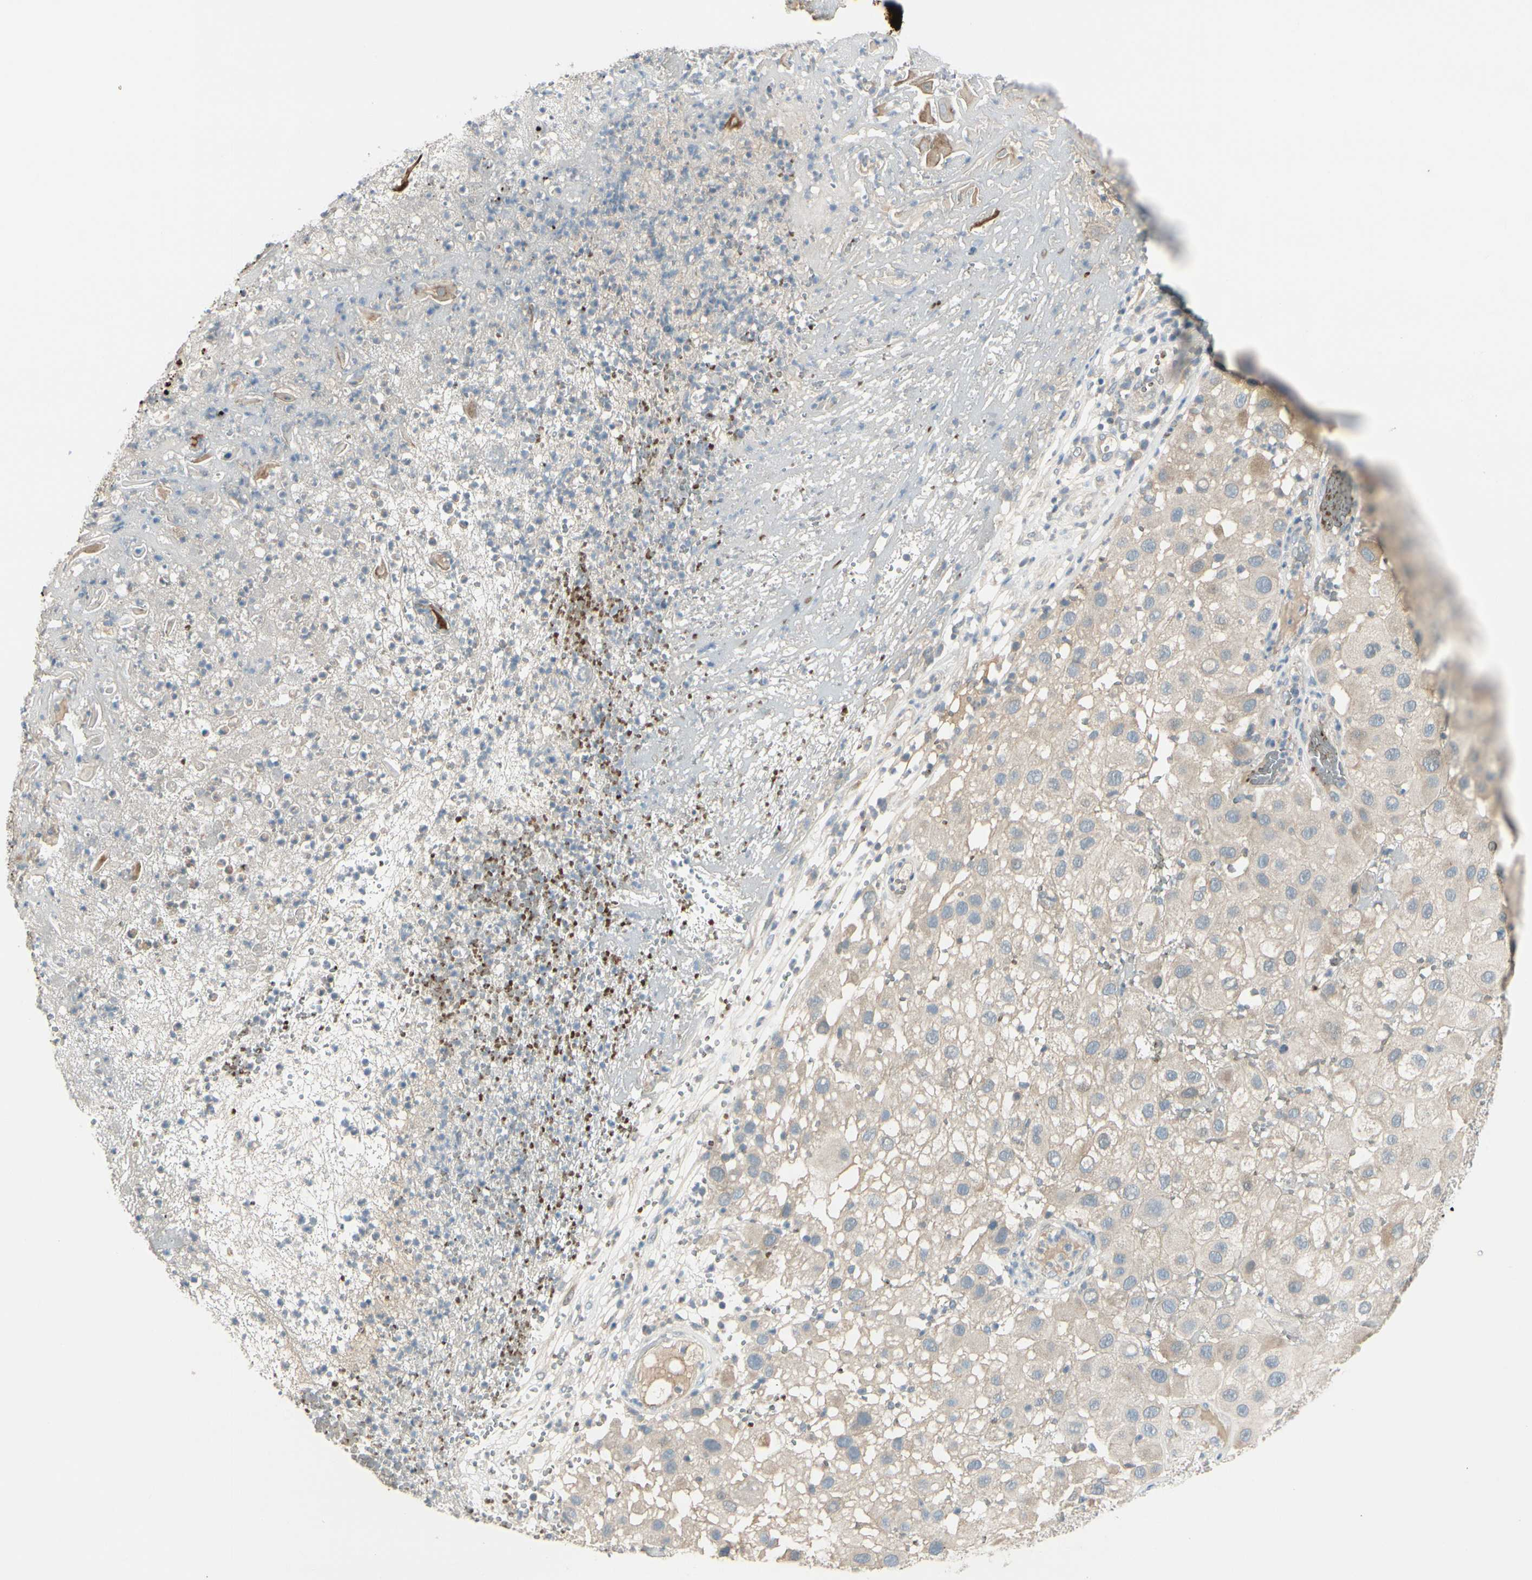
{"staining": {"intensity": "negative", "quantity": "none", "location": "none"}, "tissue": "melanoma", "cell_type": "Tumor cells", "image_type": "cancer", "snomed": [{"axis": "morphology", "description": "Malignant melanoma, NOS"}, {"axis": "topography", "description": "Skin"}], "caption": "Malignant melanoma was stained to show a protein in brown. There is no significant positivity in tumor cells. (Brightfield microscopy of DAB immunohistochemistry (IHC) at high magnification).", "gene": "PPP3CB", "patient": {"sex": "female", "age": 81}}